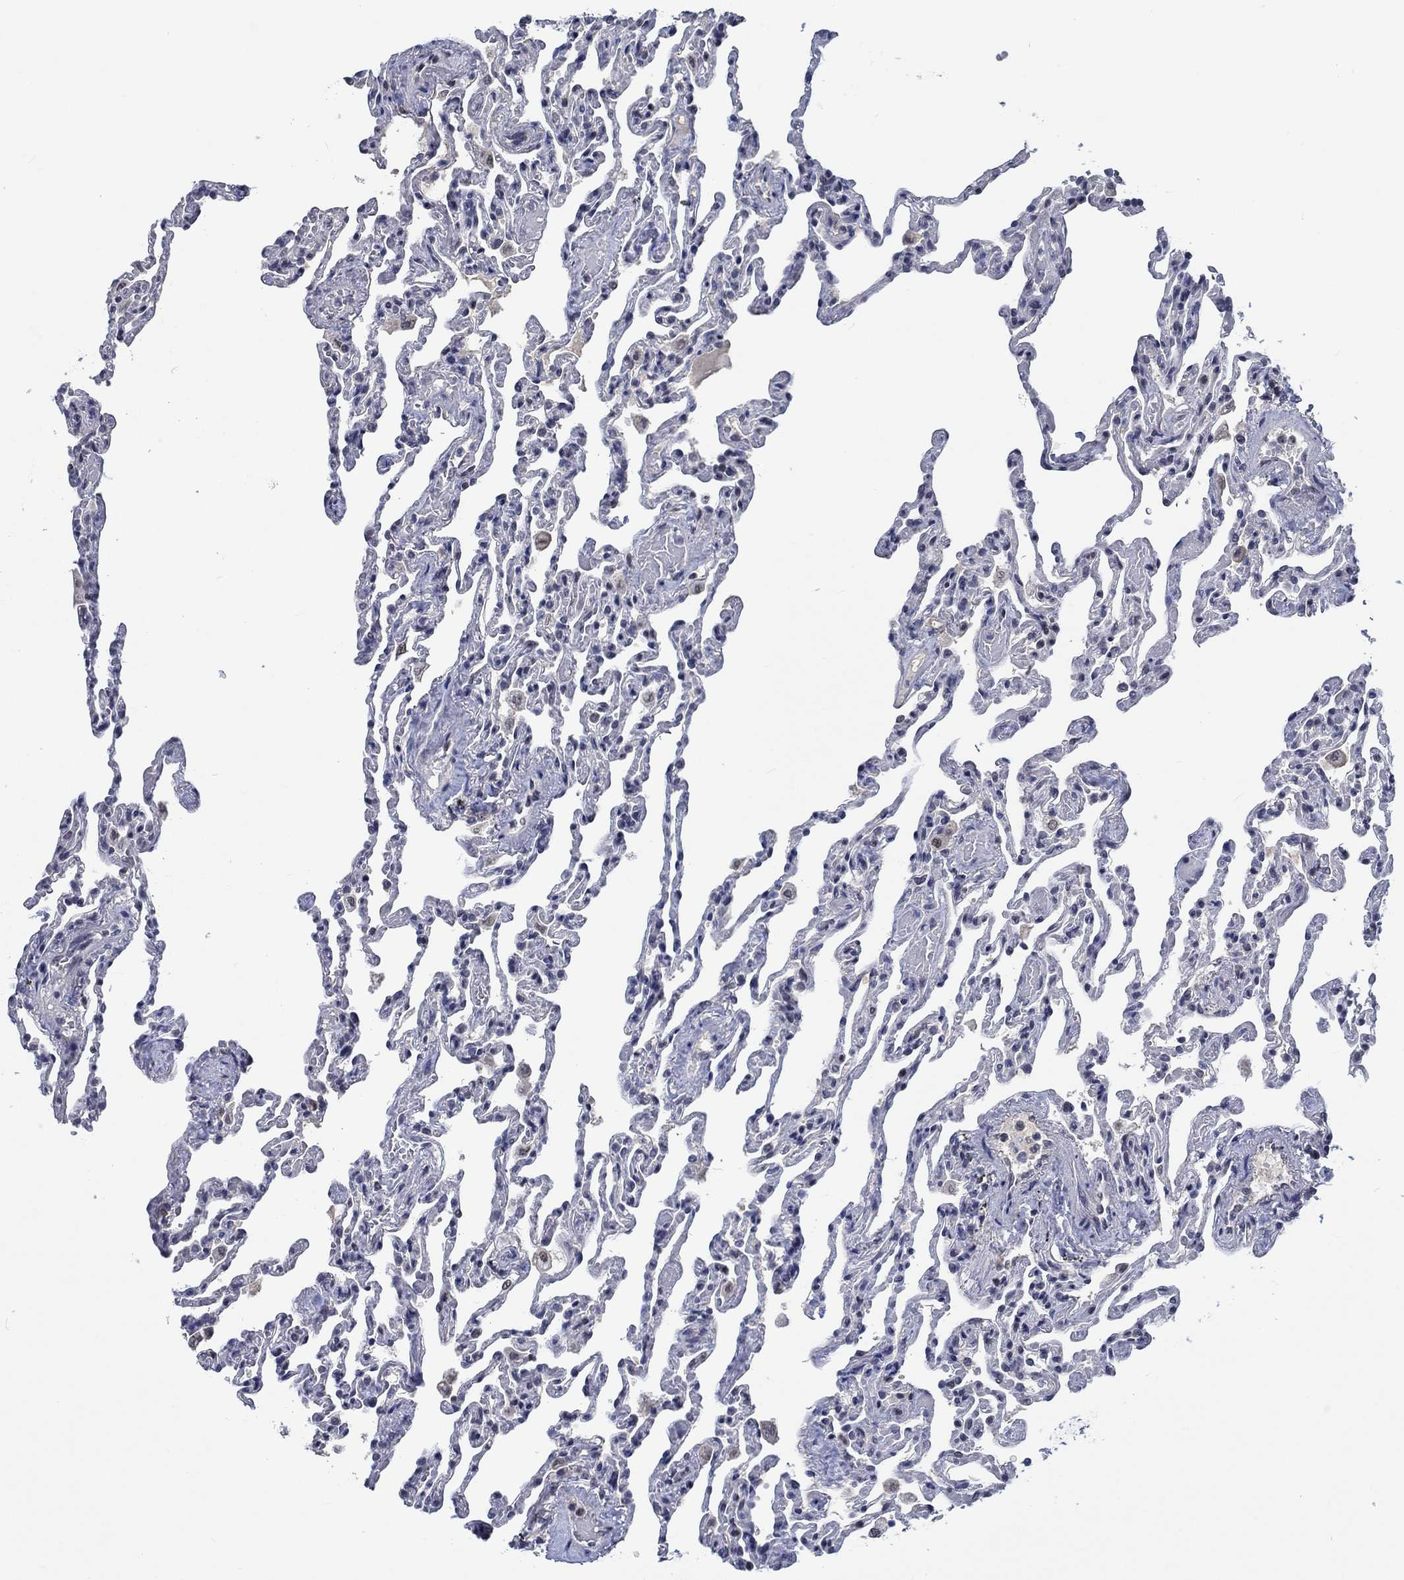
{"staining": {"intensity": "negative", "quantity": "none", "location": "none"}, "tissue": "lung", "cell_type": "Alveolar cells", "image_type": "normal", "snomed": [{"axis": "morphology", "description": "Normal tissue, NOS"}, {"axis": "topography", "description": "Lung"}], "caption": "A histopathology image of lung stained for a protein demonstrates no brown staining in alveolar cells.", "gene": "HTN1", "patient": {"sex": "female", "age": 43}}